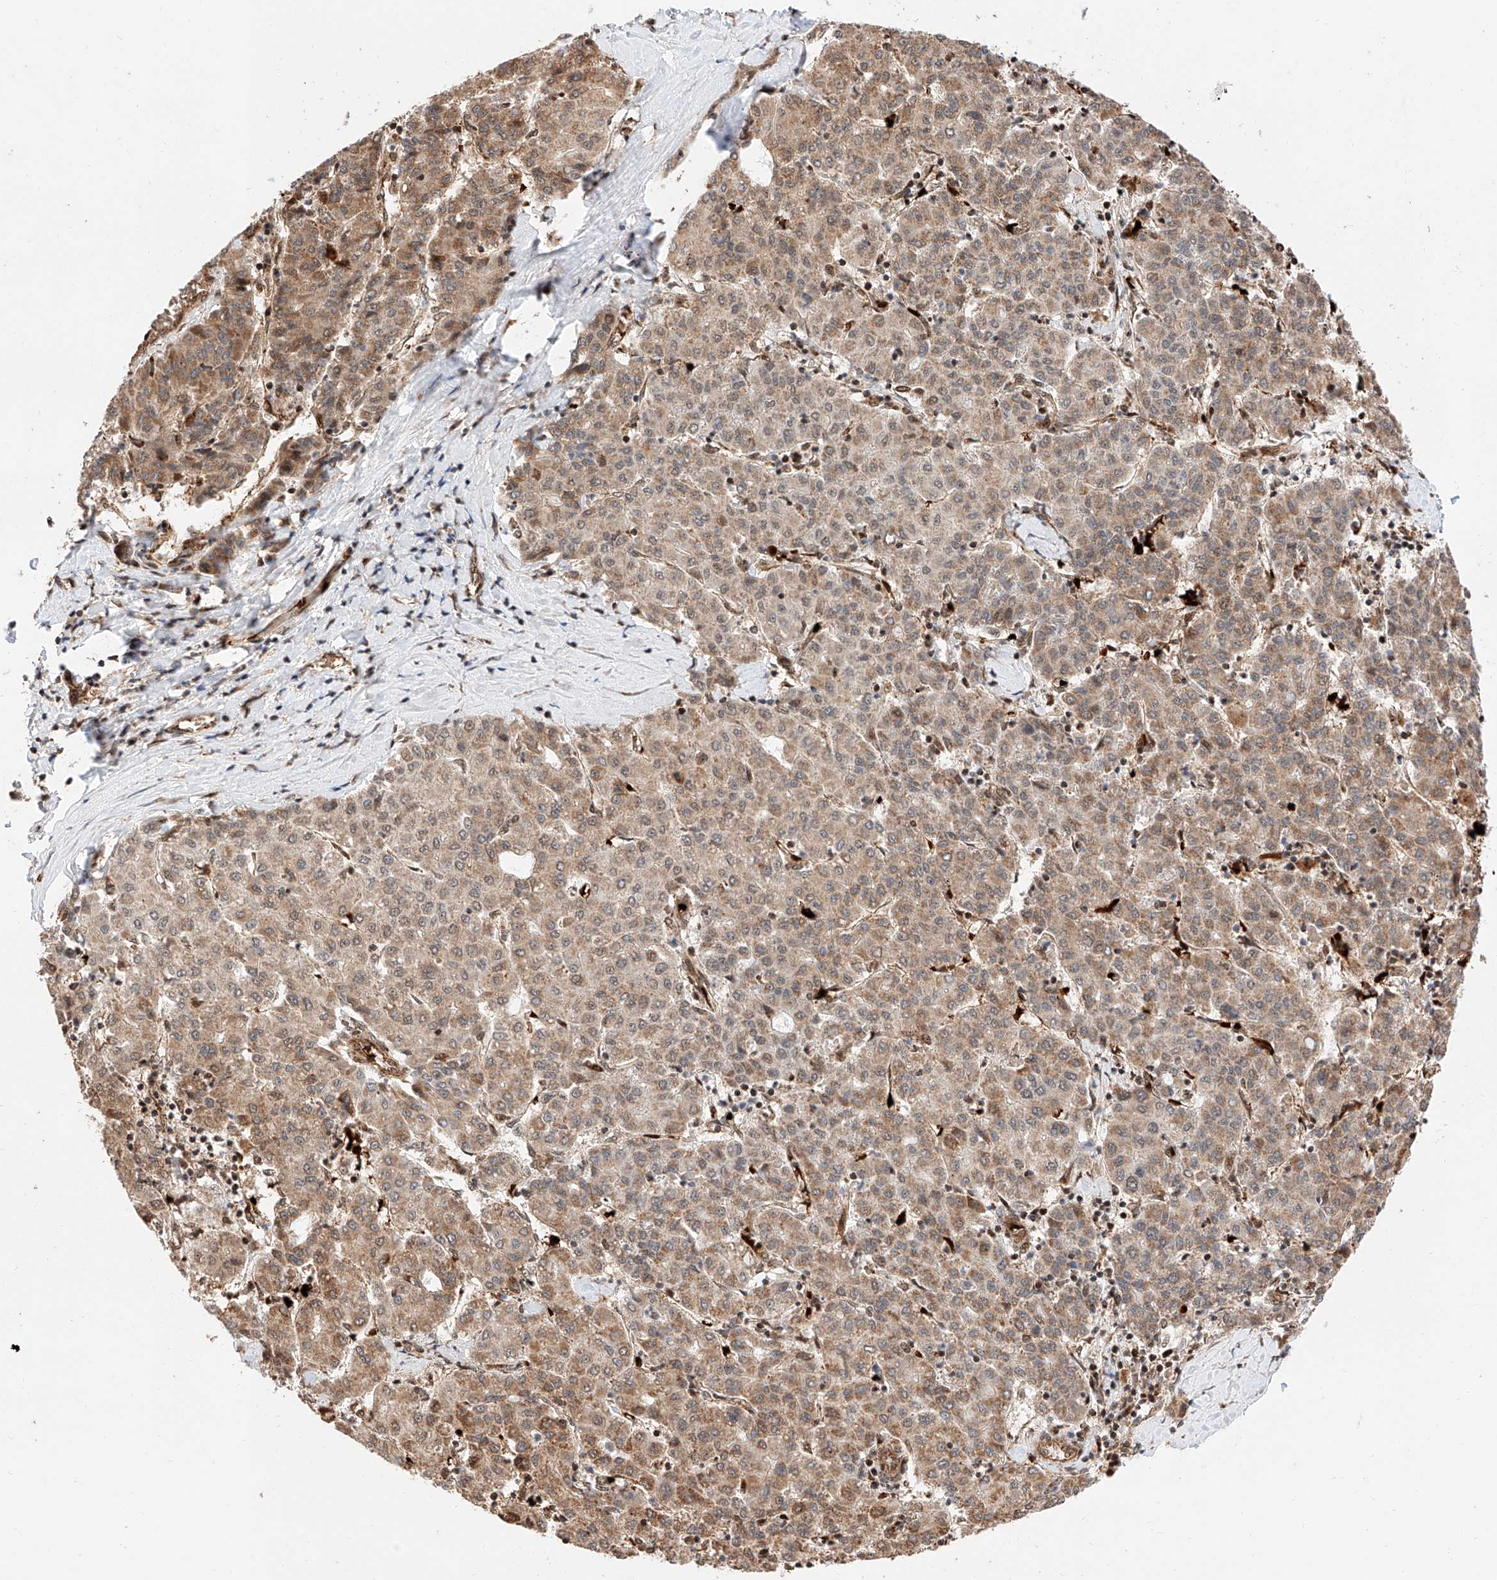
{"staining": {"intensity": "moderate", "quantity": ">75%", "location": "cytoplasmic/membranous"}, "tissue": "liver cancer", "cell_type": "Tumor cells", "image_type": "cancer", "snomed": [{"axis": "morphology", "description": "Carcinoma, Hepatocellular, NOS"}, {"axis": "topography", "description": "Liver"}], "caption": "Moderate cytoplasmic/membranous protein expression is appreciated in about >75% of tumor cells in liver cancer (hepatocellular carcinoma).", "gene": "THTPA", "patient": {"sex": "male", "age": 65}}